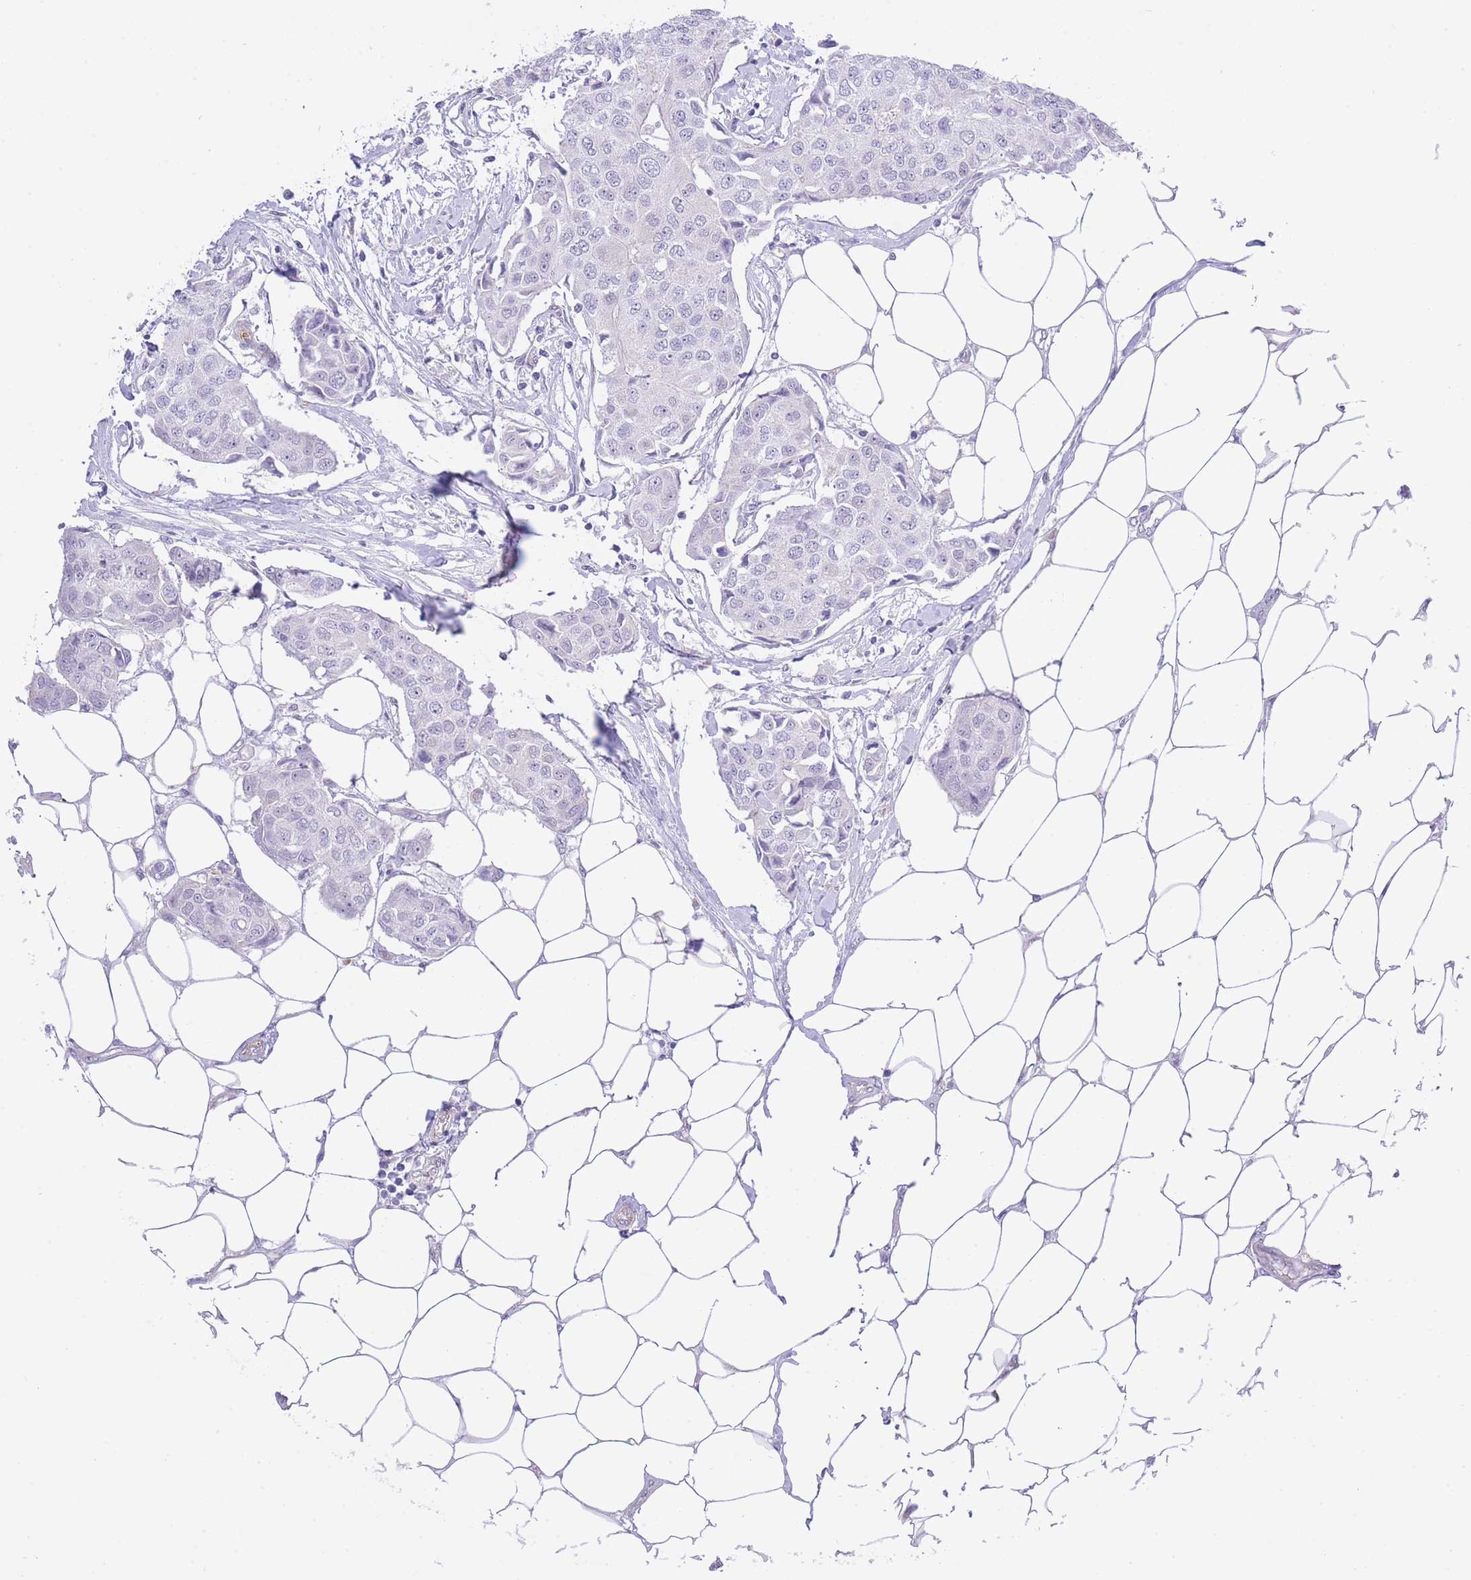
{"staining": {"intensity": "negative", "quantity": "none", "location": "none"}, "tissue": "breast cancer", "cell_type": "Tumor cells", "image_type": "cancer", "snomed": [{"axis": "morphology", "description": "Duct carcinoma"}, {"axis": "topography", "description": "Breast"}, {"axis": "topography", "description": "Lymph node"}], "caption": "Immunohistochemistry (IHC) micrograph of intraductal carcinoma (breast) stained for a protein (brown), which reveals no positivity in tumor cells.", "gene": "MEIOSIN", "patient": {"sex": "female", "age": 80}}